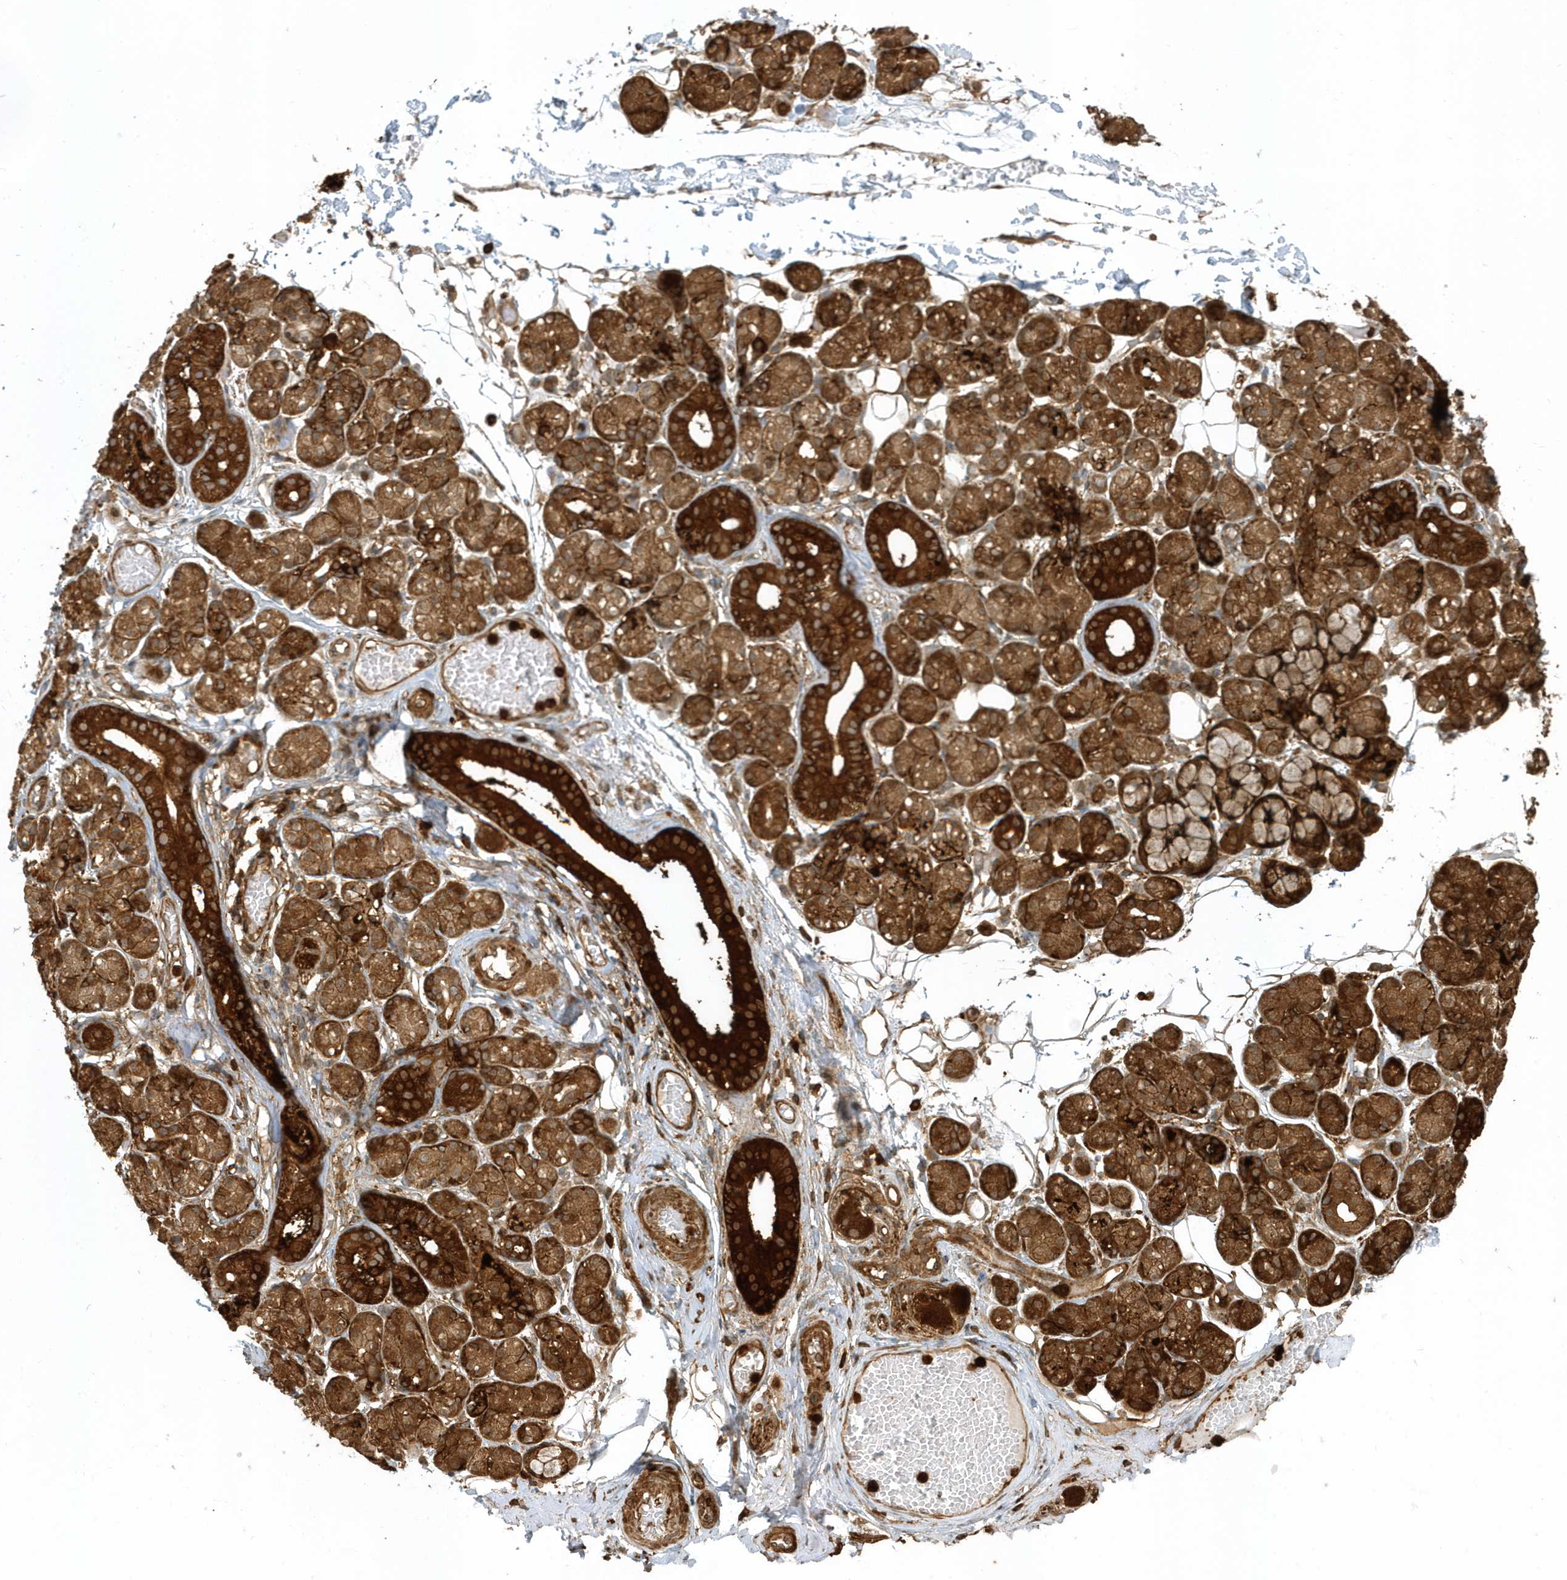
{"staining": {"intensity": "strong", "quantity": ">75%", "location": "cytoplasmic/membranous"}, "tissue": "salivary gland", "cell_type": "Glandular cells", "image_type": "normal", "snomed": [{"axis": "morphology", "description": "Normal tissue, NOS"}, {"axis": "topography", "description": "Salivary gland"}], "caption": "The histopathology image reveals immunohistochemical staining of benign salivary gland. There is strong cytoplasmic/membranous staining is present in about >75% of glandular cells. The staining was performed using DAB (3,3'-diaminobenzidine) to visualize the protein expression in brown, while the nuclei were stained in blue with hematoxylin (Magnification: 20x).", "gene": "CLCN6", "patient": {"sex": "male", "age": 63}}